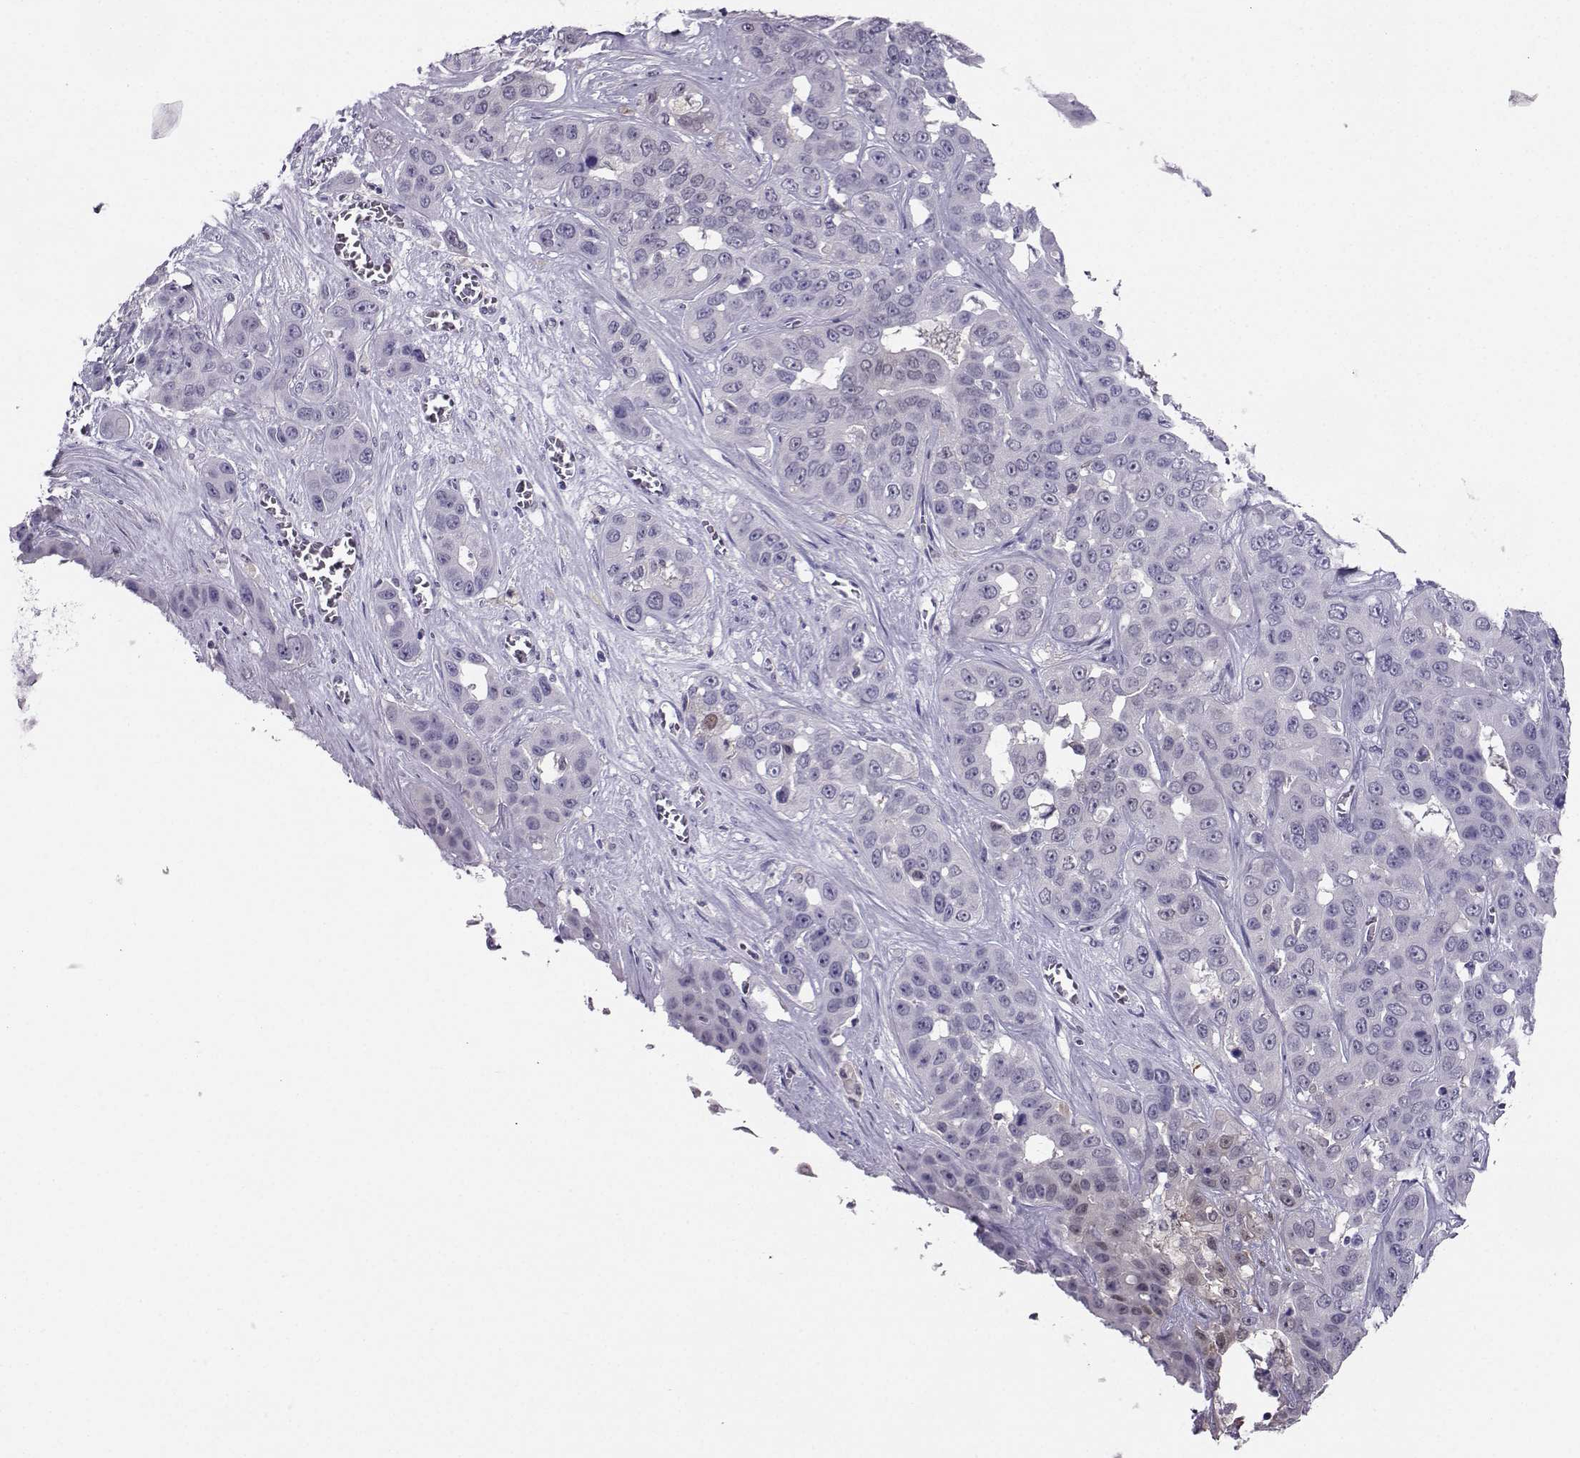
{"staining": {"intensity": "negative", "quantity": "none", "location": "none"}, "tissue": "liver cancer", "cell_type": "Tumor cells", "image_type": "cancer", "snomed": [{"axis": "morphology", "description": "Cholangiocarcinoma"}, {"axis": "topography", "description": "Liver"}], "caption": "This is an immunohistochemistry micrograph of liver cancer. There is no positivity in tumor cells.", "gene": "PGK1", "patient": {"sex": "female", "age": 52}}